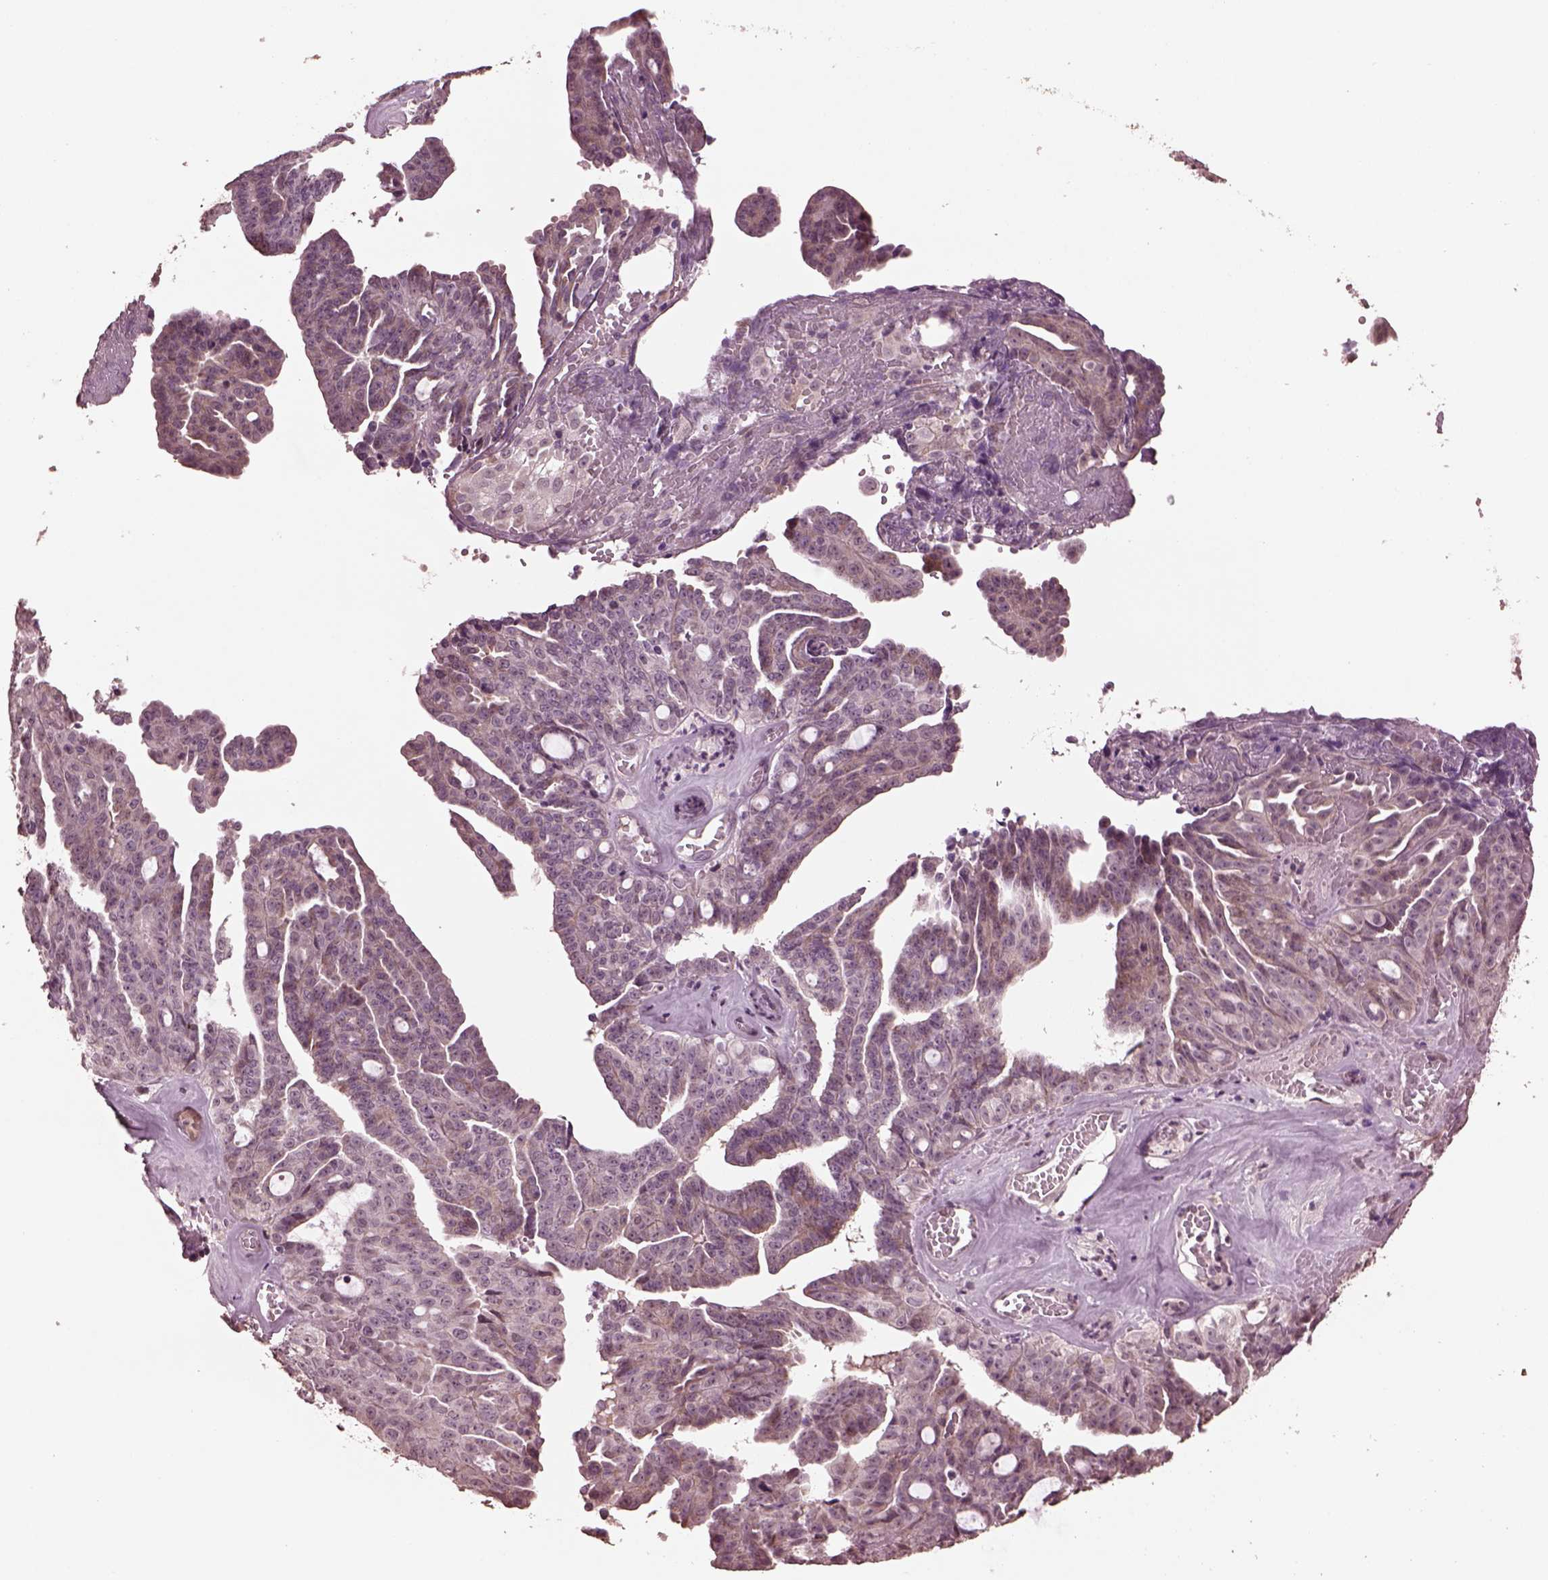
{"staining": {"intensity": "weak", "quantity": ">75%", "location": "cytoplasmic/membranous"}, "tissue": "ovarian cancer", "cell_type": "Tumor cells", "image_type": "cancer", "snomed": [{"axis": "morphology", "description": "Cystadenocarcinoma, serous, NOS"}, {"axis": "topography", "description": "Ovary"}], "caption": "Immunohistochemistry histopathology image of ovarian serous cystadenocarcinoma stained for a protein (brown), which demonstrates low levels of weak cytoplasmic/membranous staining in about >75% of tumor cells.", "gene": "IL18RAP", "patient": {"sex": "female", "age": 71}}